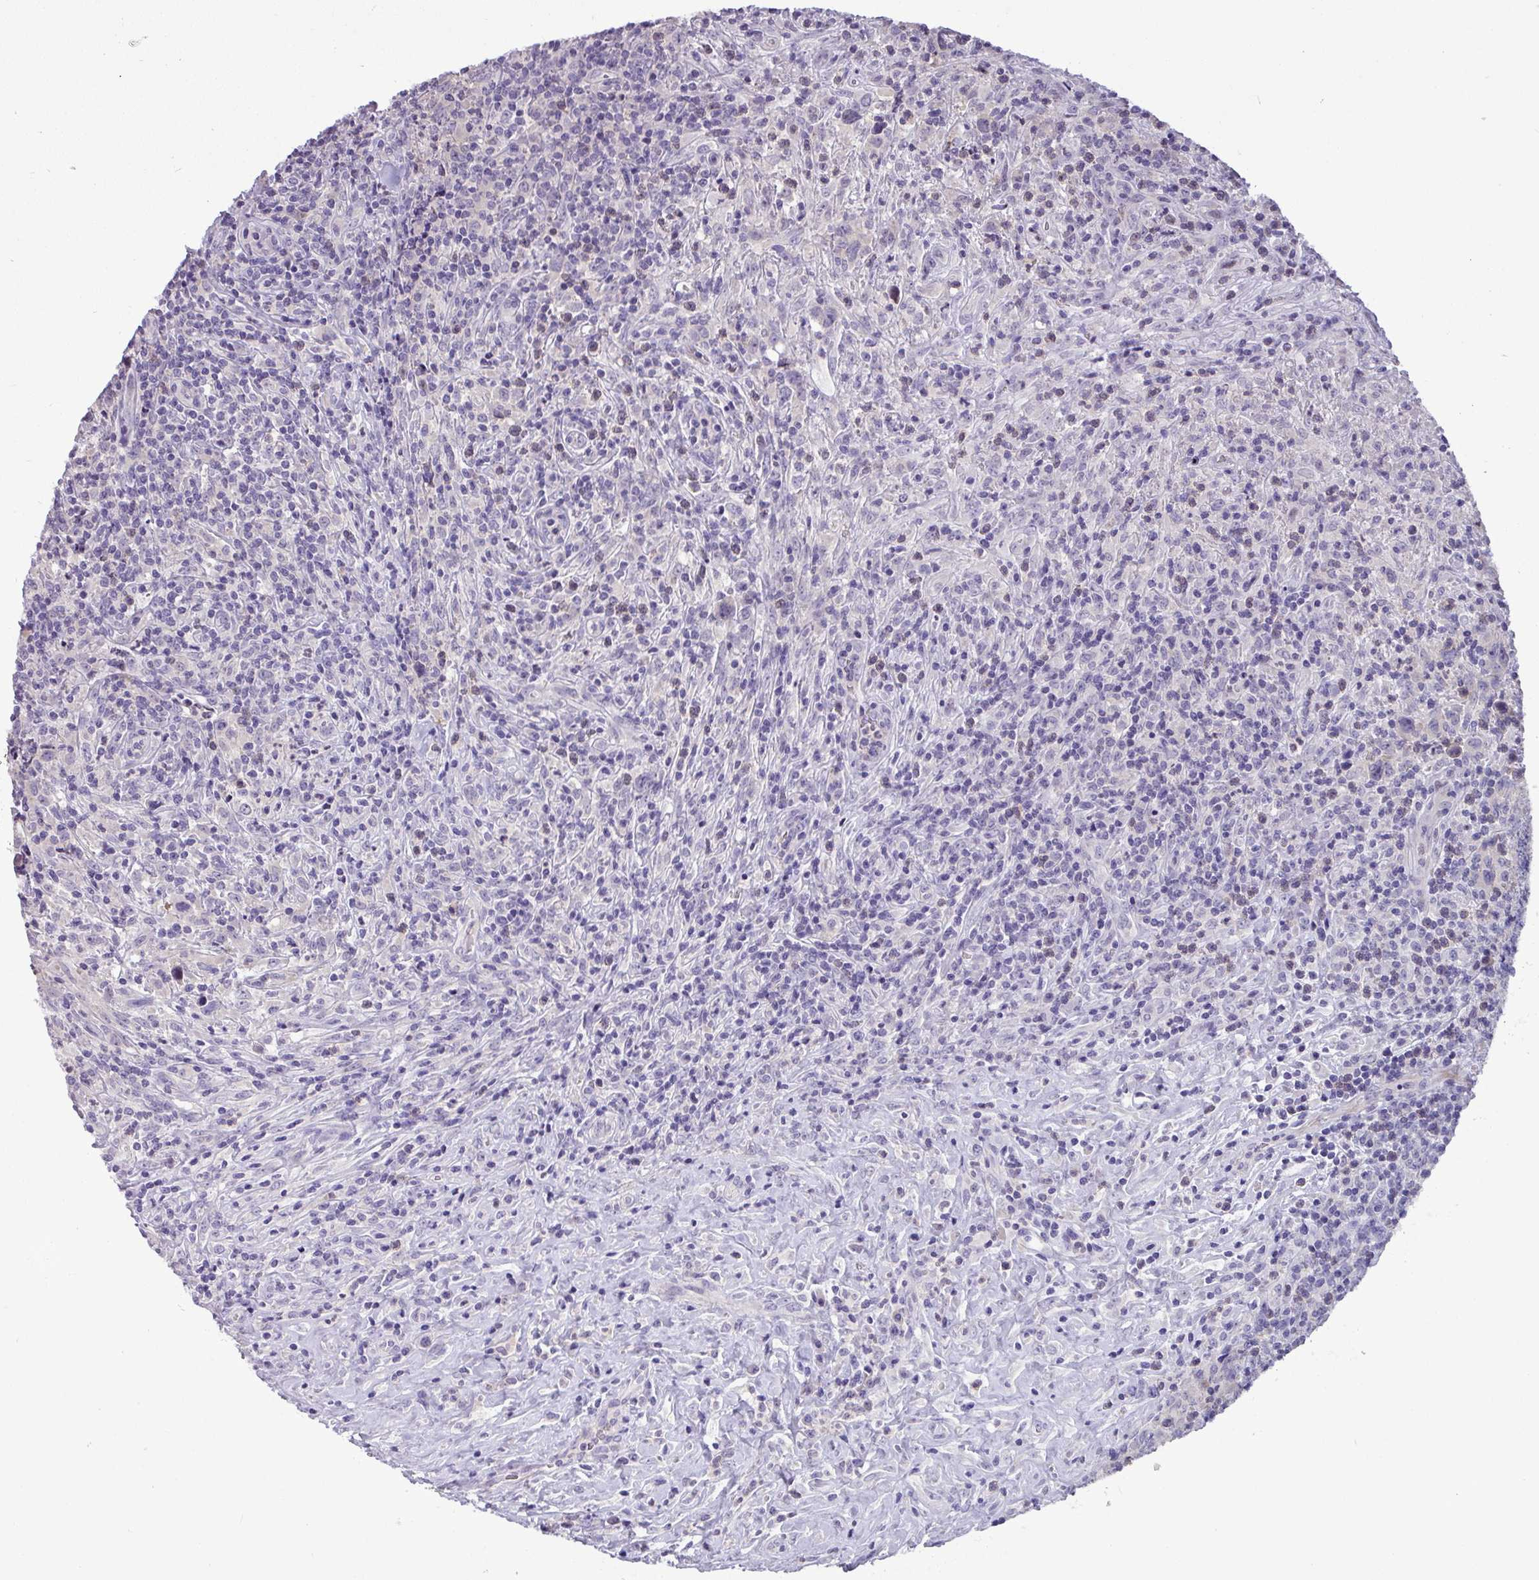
{"staining": {"intensity": "negative", "quantity": "none", "location": "none"}, "tissue": "lymphoma", "cell_type": "Tumor cells", "image_type": "cancer", "snomed": [{"axis": "morphology", "description": "Hodgkin's disease, NOS"}, {"axis": "topography", "description": "Lymph node"}], "caption": "Lymphoma was stained to show a protein in brown. There is no significant positivity in tumor cells.", "gene": "PNLDC1", "patient": {"sex": "female", "age": 18}}